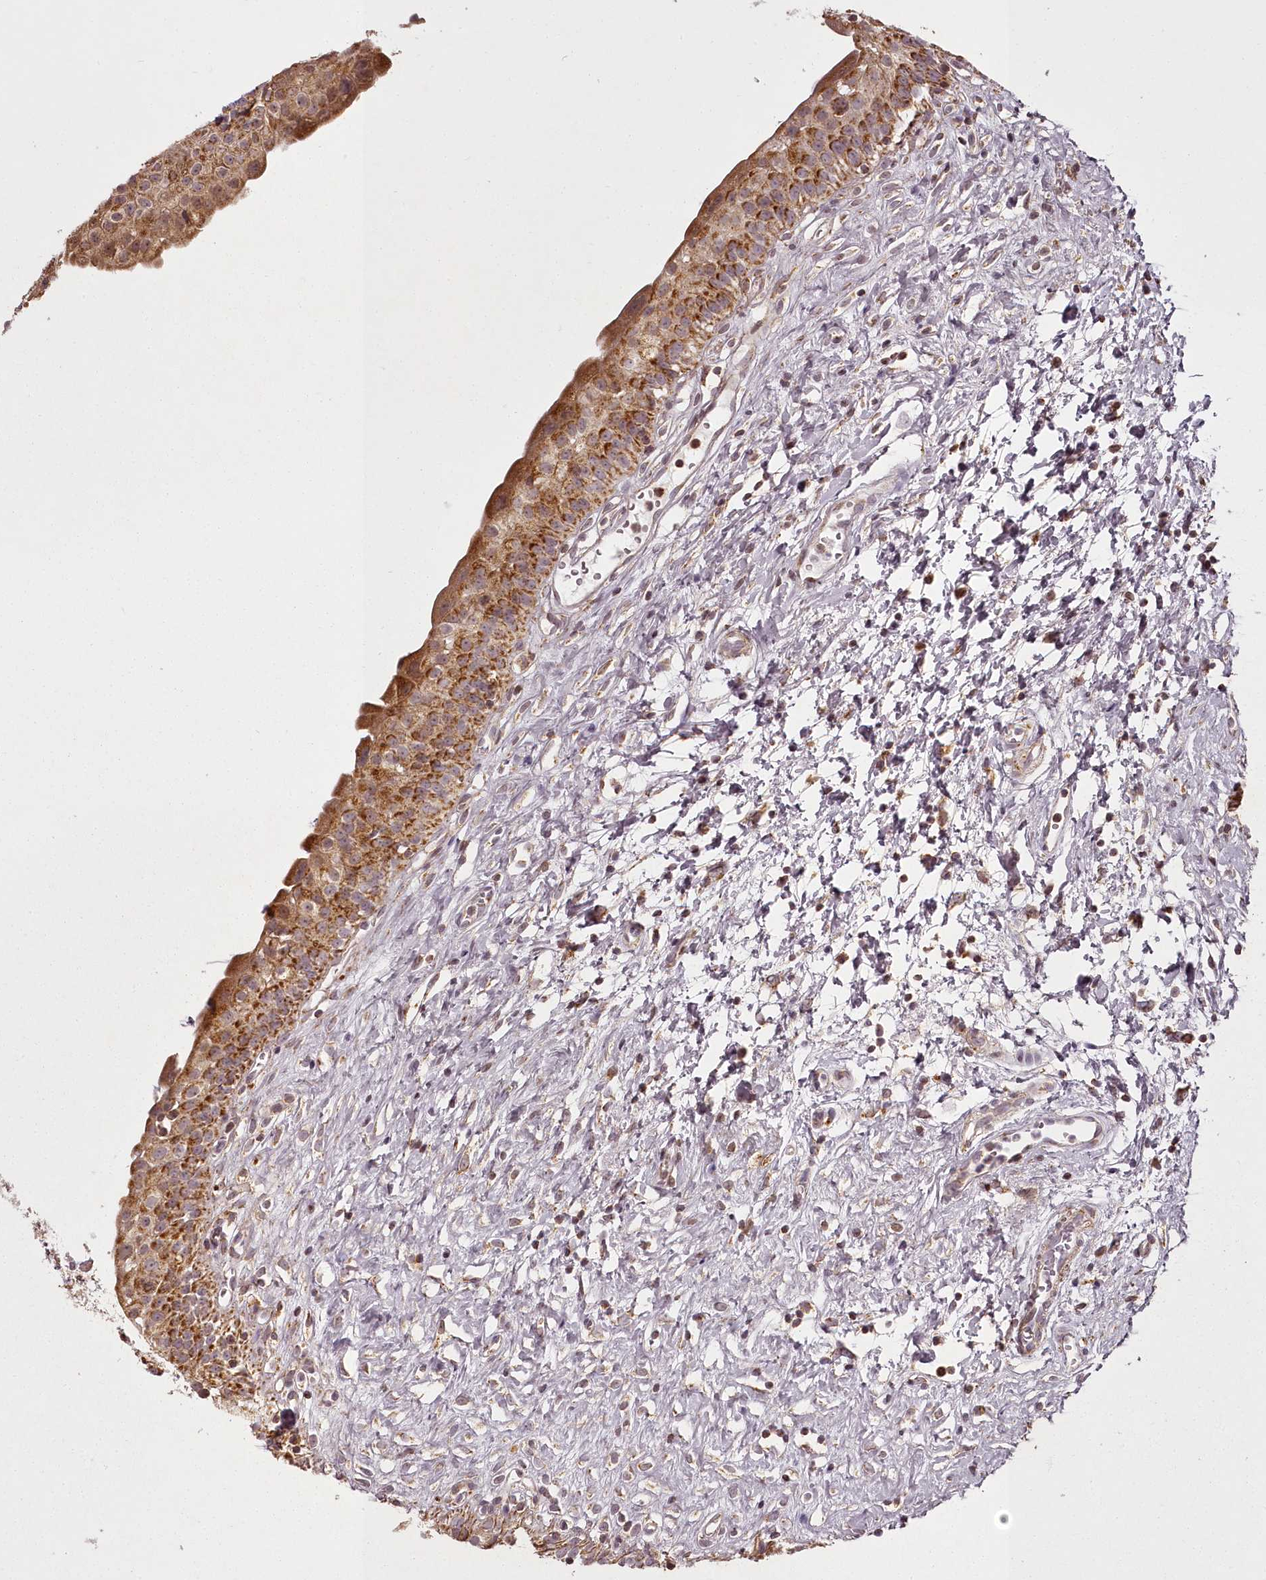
{"staining": {"intensity": "strong", "quantity": ">75%", "location": "cytoplasmic/membranous"}, "tissue": "urinary bladder", "cell_type": "Urothelial cells", "image_type": "normal", "snomed": [{"axis": "morphology", "description": "Normal tissue, NOS"}, {"axis": "topography", "description": "Urinary bladder"}], "caption": "Immunohistochemistry (IHC) (DAB (3,3'-diaminobenzidine)) staining of unremarkable urinary bladder demonstrates strong cytoplasmic/membranous protein positivity in about >75% of urothelial cells.", "gene": "CHCHD2", "patient": {"sex": "male", "age": 51}}